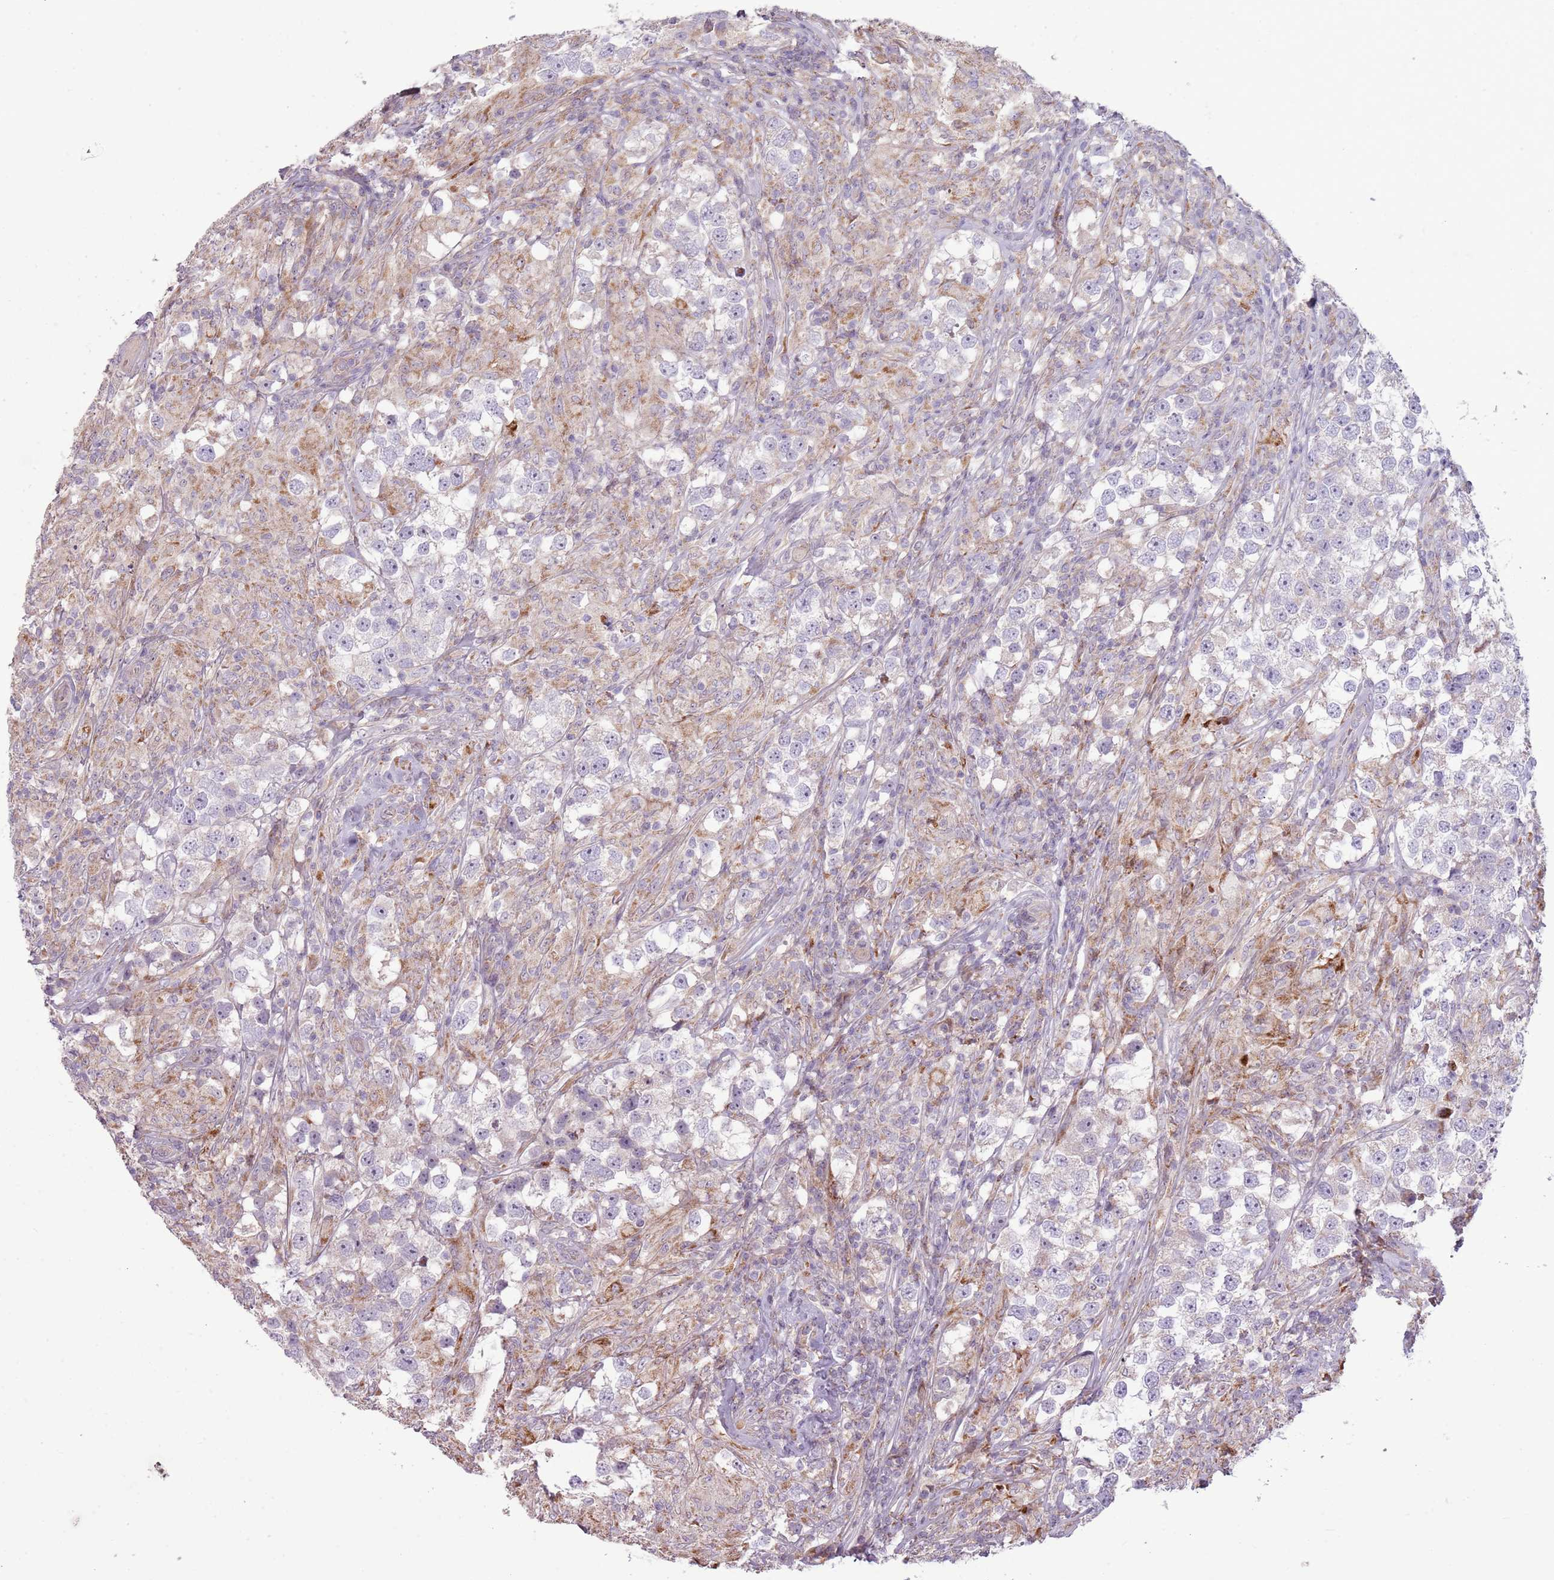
{"staining": {"intensity": "negative", "quantity": "none", "location": "none"}, "tissue": "testis cancer", "cell_type": "Tumor cells", "image_type": "cancer", "snomed": [{"axis": "morphology", "description": "Seminoma, NOS"}, {"axis": "topography", "description": "Testis"}], "caption": "Histopathology image shows no protein positivity in tumor cells of testis cancer tissue. (Brightfield microscopy of DAB immunohistochemistry (IHC) at high magnification).", "gene": "ZNF530", "patient": {"sex": "male", "age": 46}}